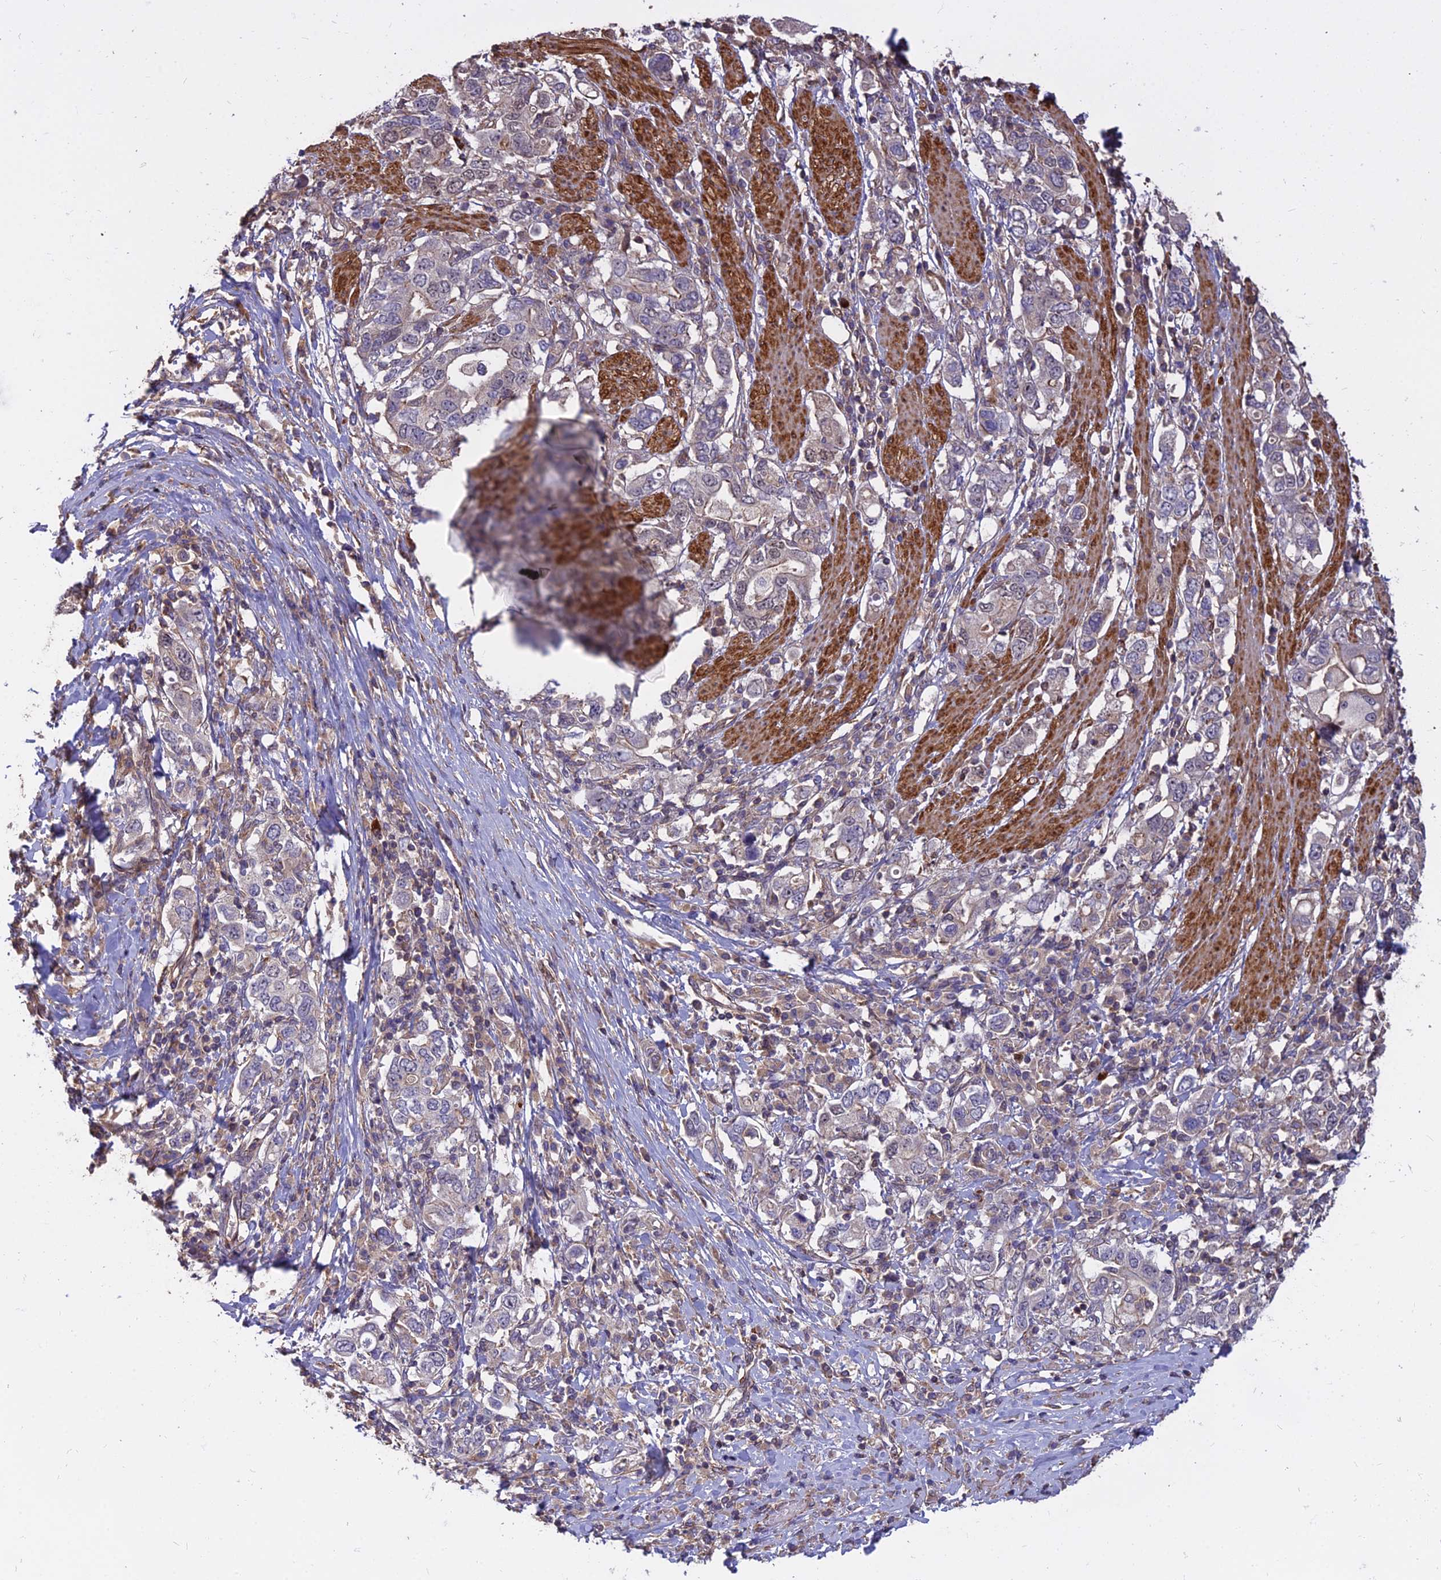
{"staining": {"intensity": "weak", "quantity": "<25%", "location": "cytoplasmic/membranous"}, "tissue": "stomach cancer", "cell_type": "Tumor cells", "image_type": "cancer", "snomed": [{"axis": "morphology", "description": "Adenocarcinoma, NOS"}, {"axis": "topography", "description": "Stomach, upper"}, {"axis": "topography", "description": "Stomach"}], "caption": "Tumor cells show no significant positivity in adenocarcinoma (stomach).", "gene": "TCEA3", "patient": {"sex": "male", "age": 62}}